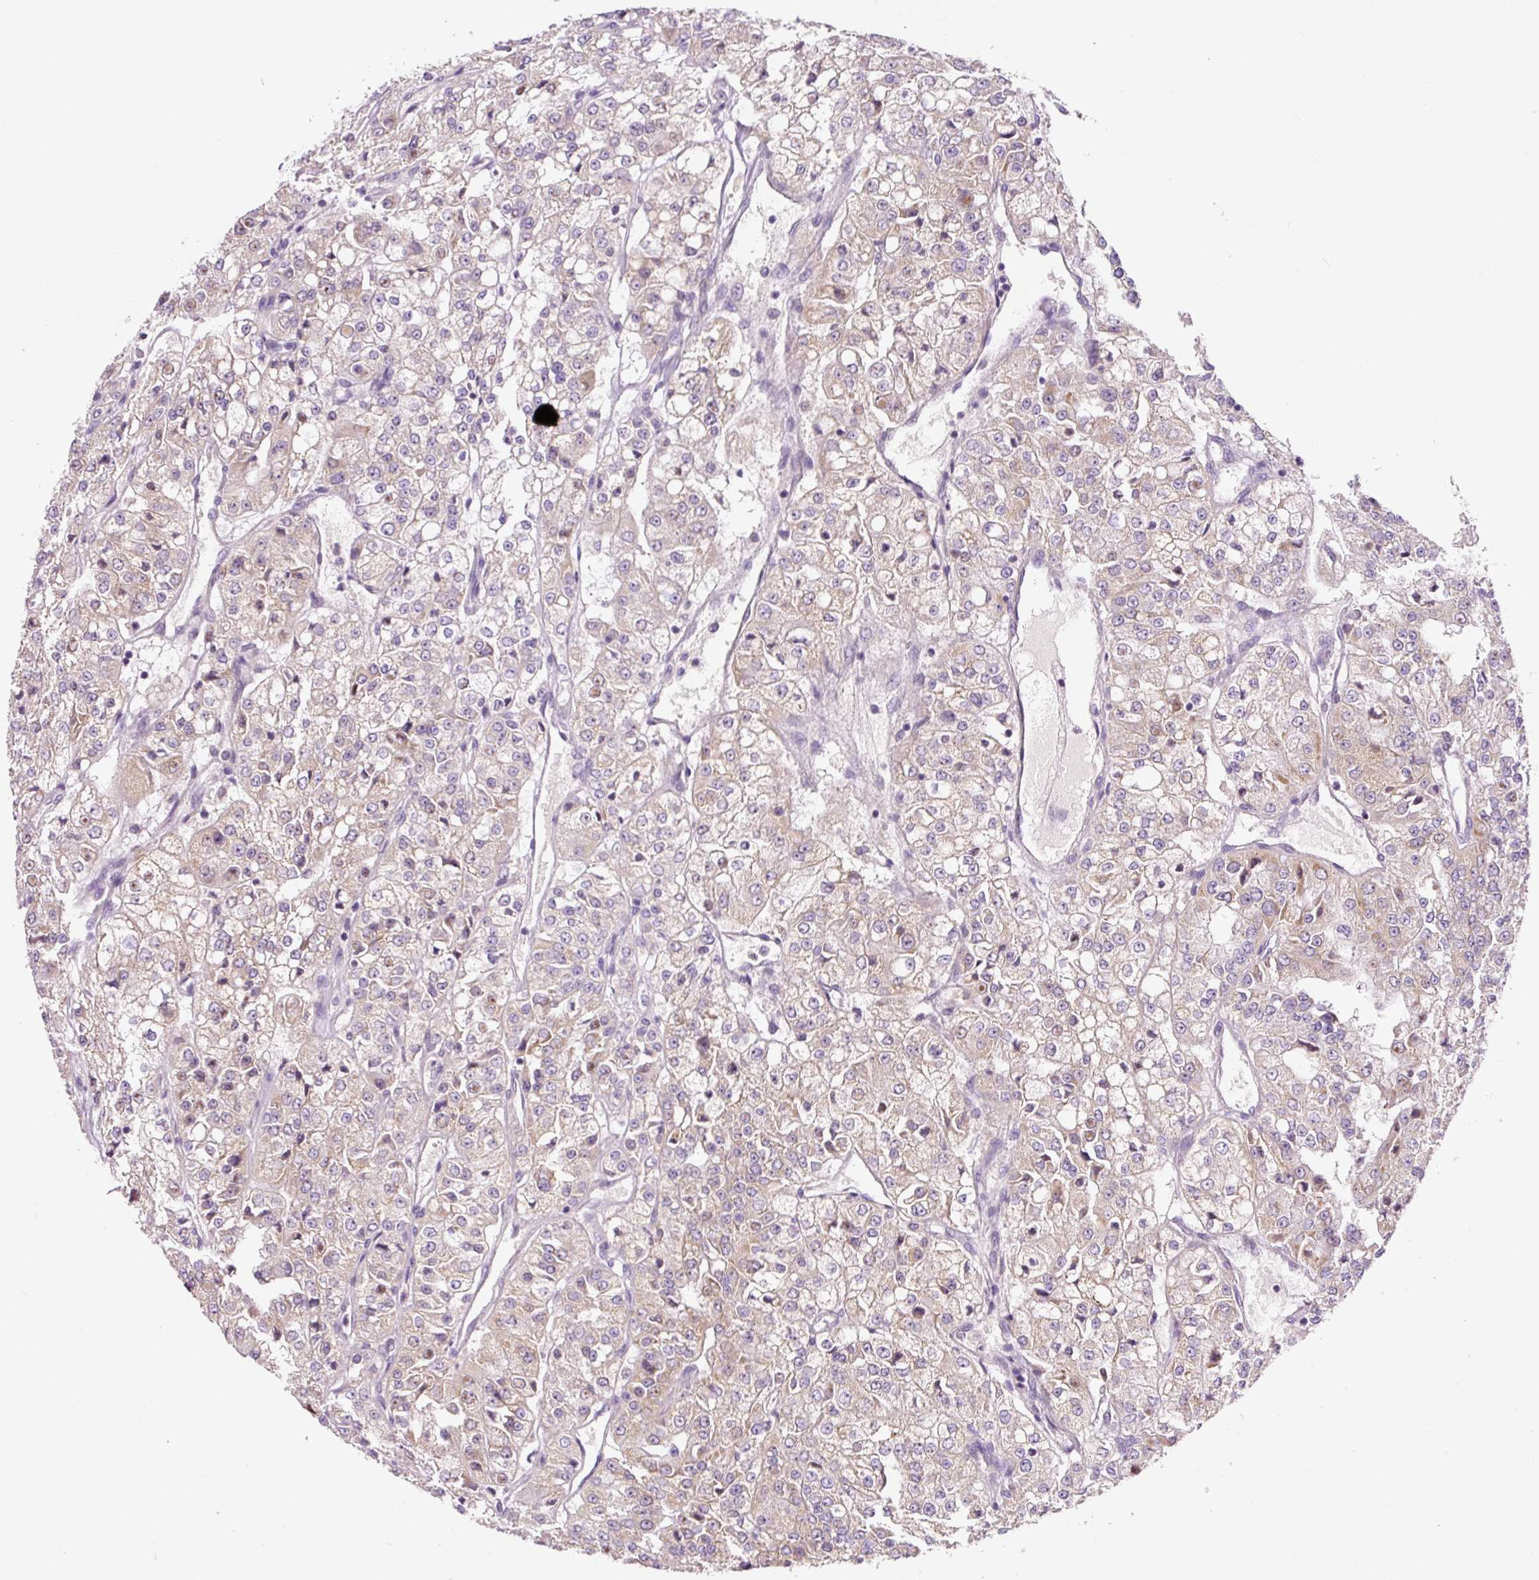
{"staining": {"intensity": "weak", "quantity": ">75%", "location": "cytoplasmic/membranous"}, "tissue": "renal cancer", "cell_type": "Tumor cells", "image_type": "cancer", "snomed": [{"axis": "morphology", "description": "Adenocarcinoma, NOS"}, {"axis": "topography", "description": "Kidney"}], "caption": "Adenocarcinoma (renal) tissue shows weak cytoplasmic/membranous expression in about >75% of tumor cells, visualized by immunohistochemistry.", "gene": "PCK2", "patient": {"sex": "female", "age": 63}}